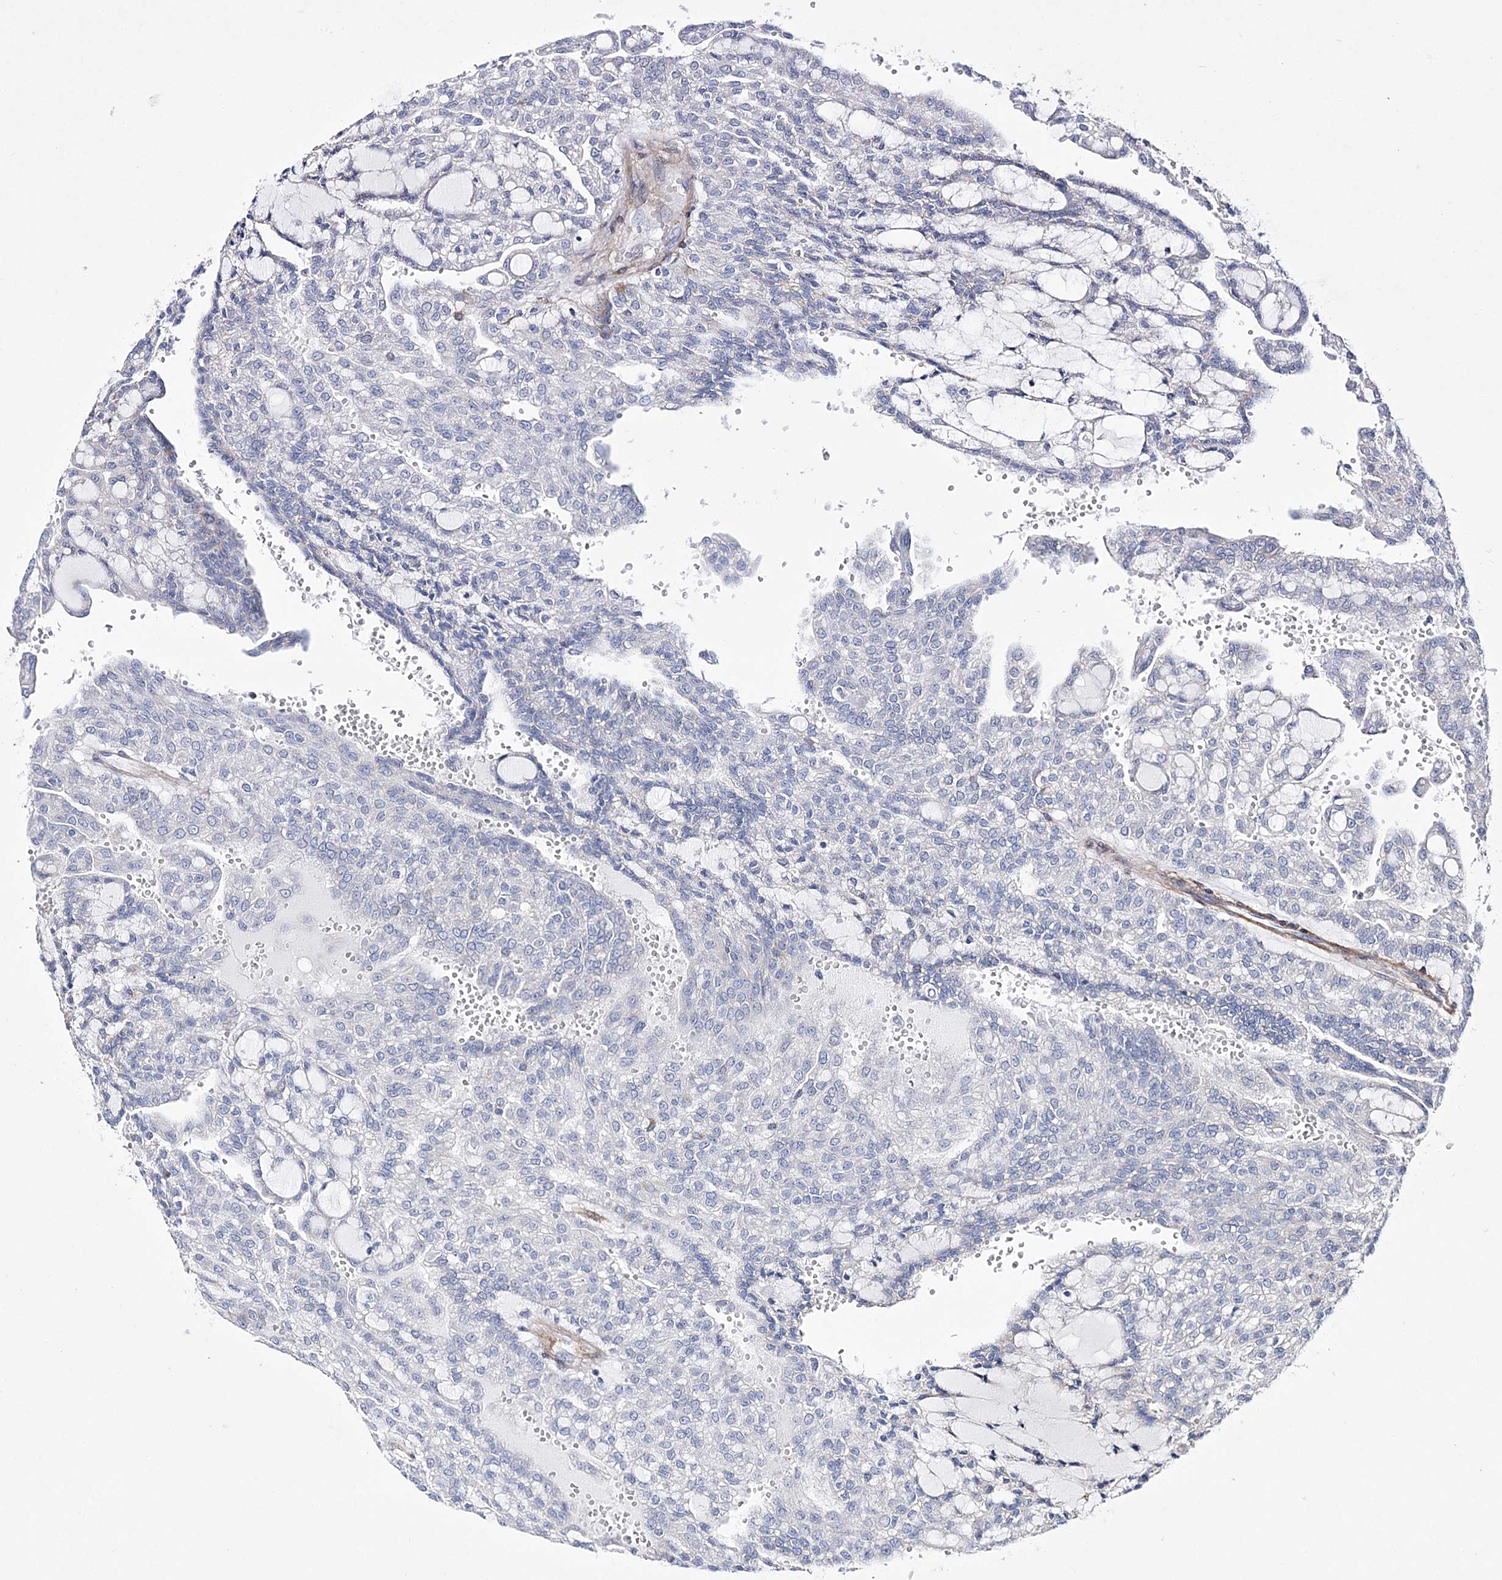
{"staining": {"intensity": "negative", "quantity": "none", "location": "none"}, "tissue": "renal cancer", "cell_type": "Tumor cells", "image_type": "cancer", "snomed": [{"axis": "morphology", "description": "Adenocarcinoma, NOS"}, {"axis": "topography", "description": "Kidney"}], "caption": "Protein analysis of renal cancer exhibits no significant expression in tumor cells.", "gene": "ANO1", "patient": {"sex": "male", "age": 63}}